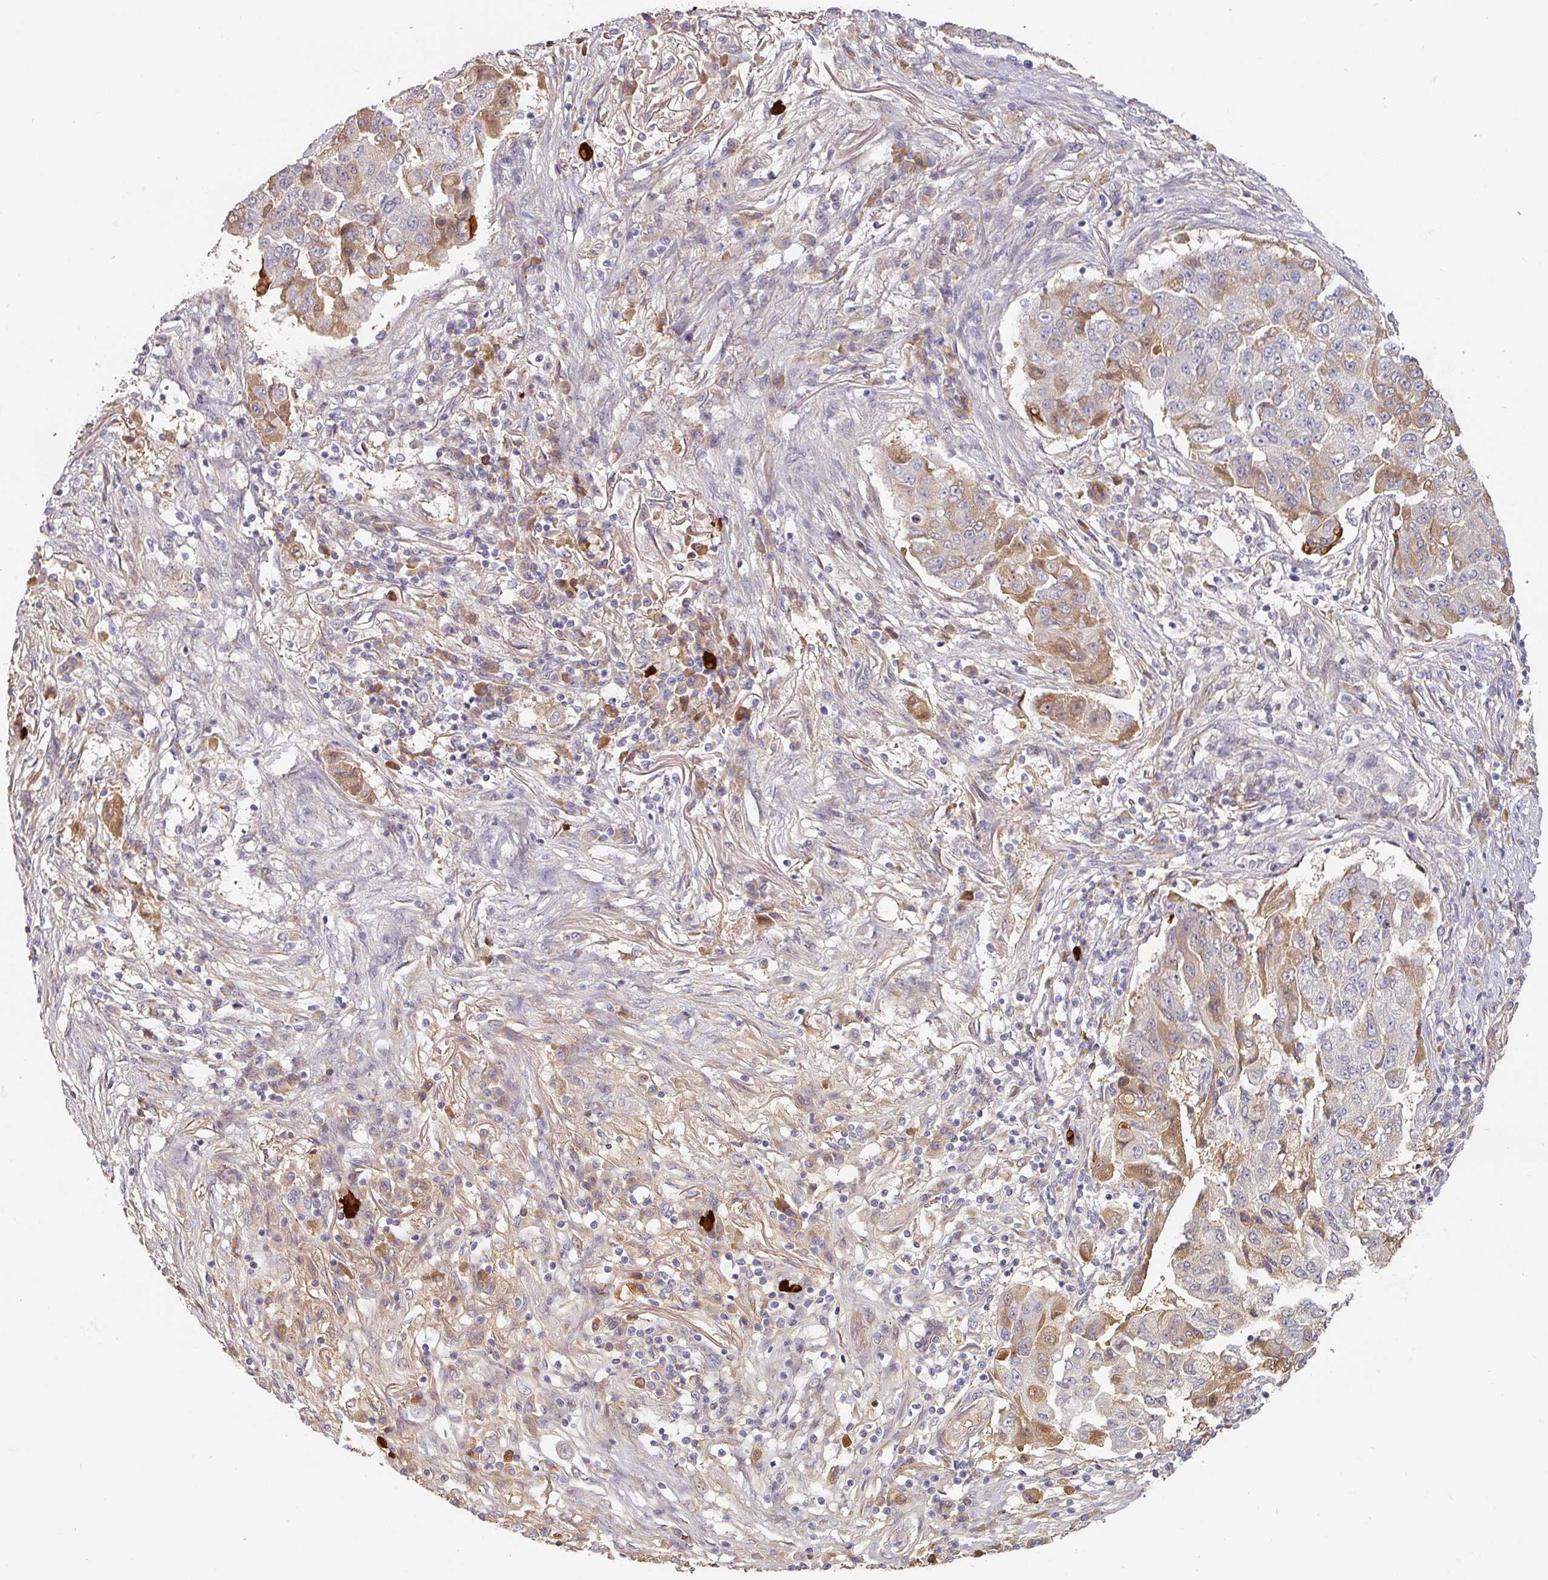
{"staining": {"intensity": "moderate", "quantity": "<25%", "location": "cytoplasmic/membranous"}, "tissue": "lung cancer", "cell_type": "Tumor cells", "image_type": "cancer", "snomed": [{"axis": "morphology", "description": "Squamous cell carcinoma, NOS"}, {"axis": "topography", "description": "Lung"}], "caption": "Lung squamous cell carcinoma tissue displays moderate cytoplasmic/membranous expression in approximately <25% of tumor cells, visualized by immunohistochemistry.", "gene": "CEP78", "patient": {"sex": "male", "age": 74}}